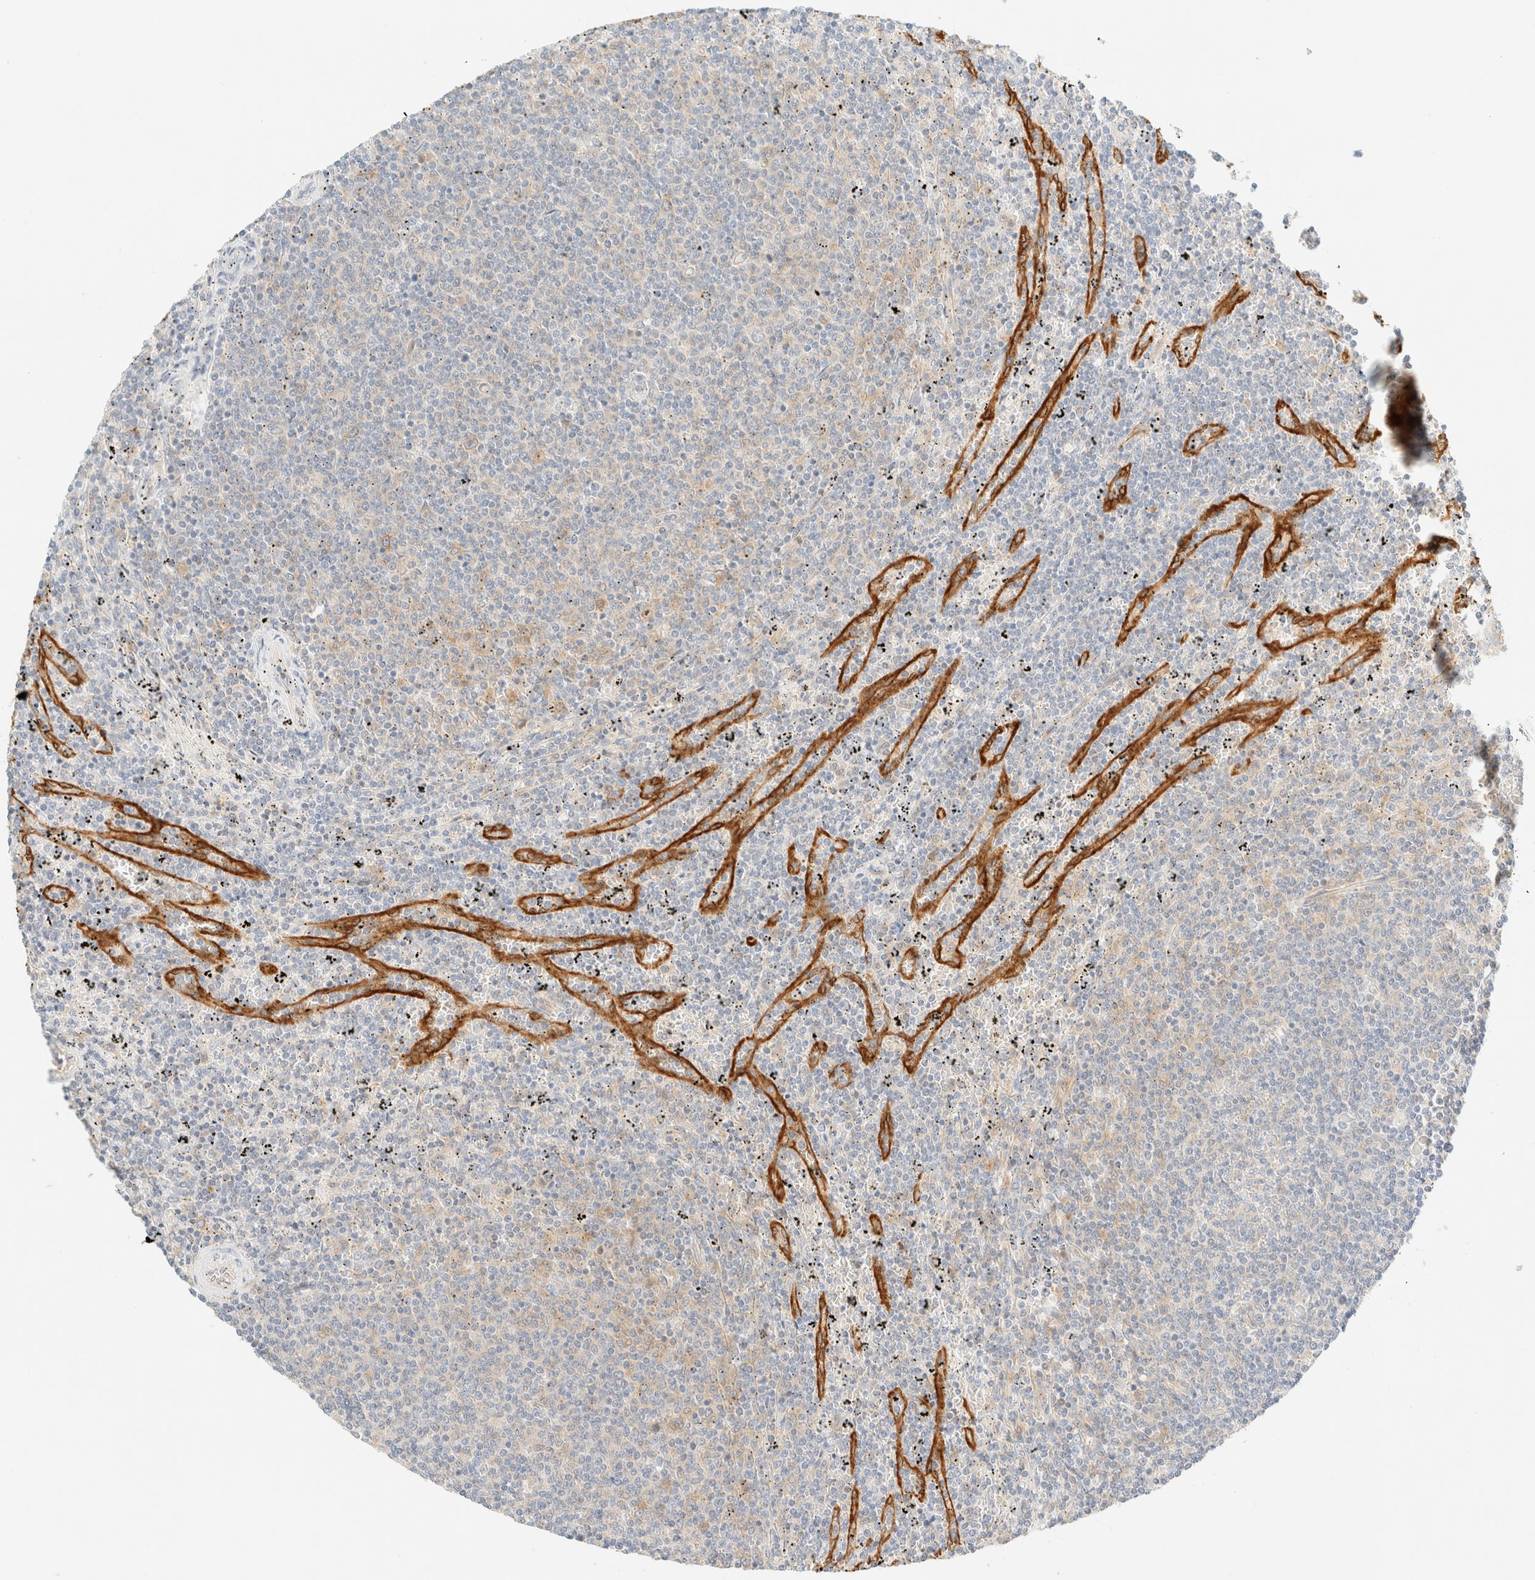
{"staining": {"intensity": "negative", "quantity": "none", "location": "none"}, "tissue": "lymphoma", "cell_type": "Tumor cells", "image_type": "cancer", "snomed": [{"axis": "morphology", "description": "Malignant lymphoma, non-Hodgkin's type, Low grade"}, {"axis": "topography", "description": "Spleen"}], "caption": "DAB immunohistochemical staining of human malignant lymphoma, non-Hodgkin's type (low-grade) displays no significant positivity in tumor cells.", "gene": "FHOD1", "patient": {"sex": "female", "age": 50}}